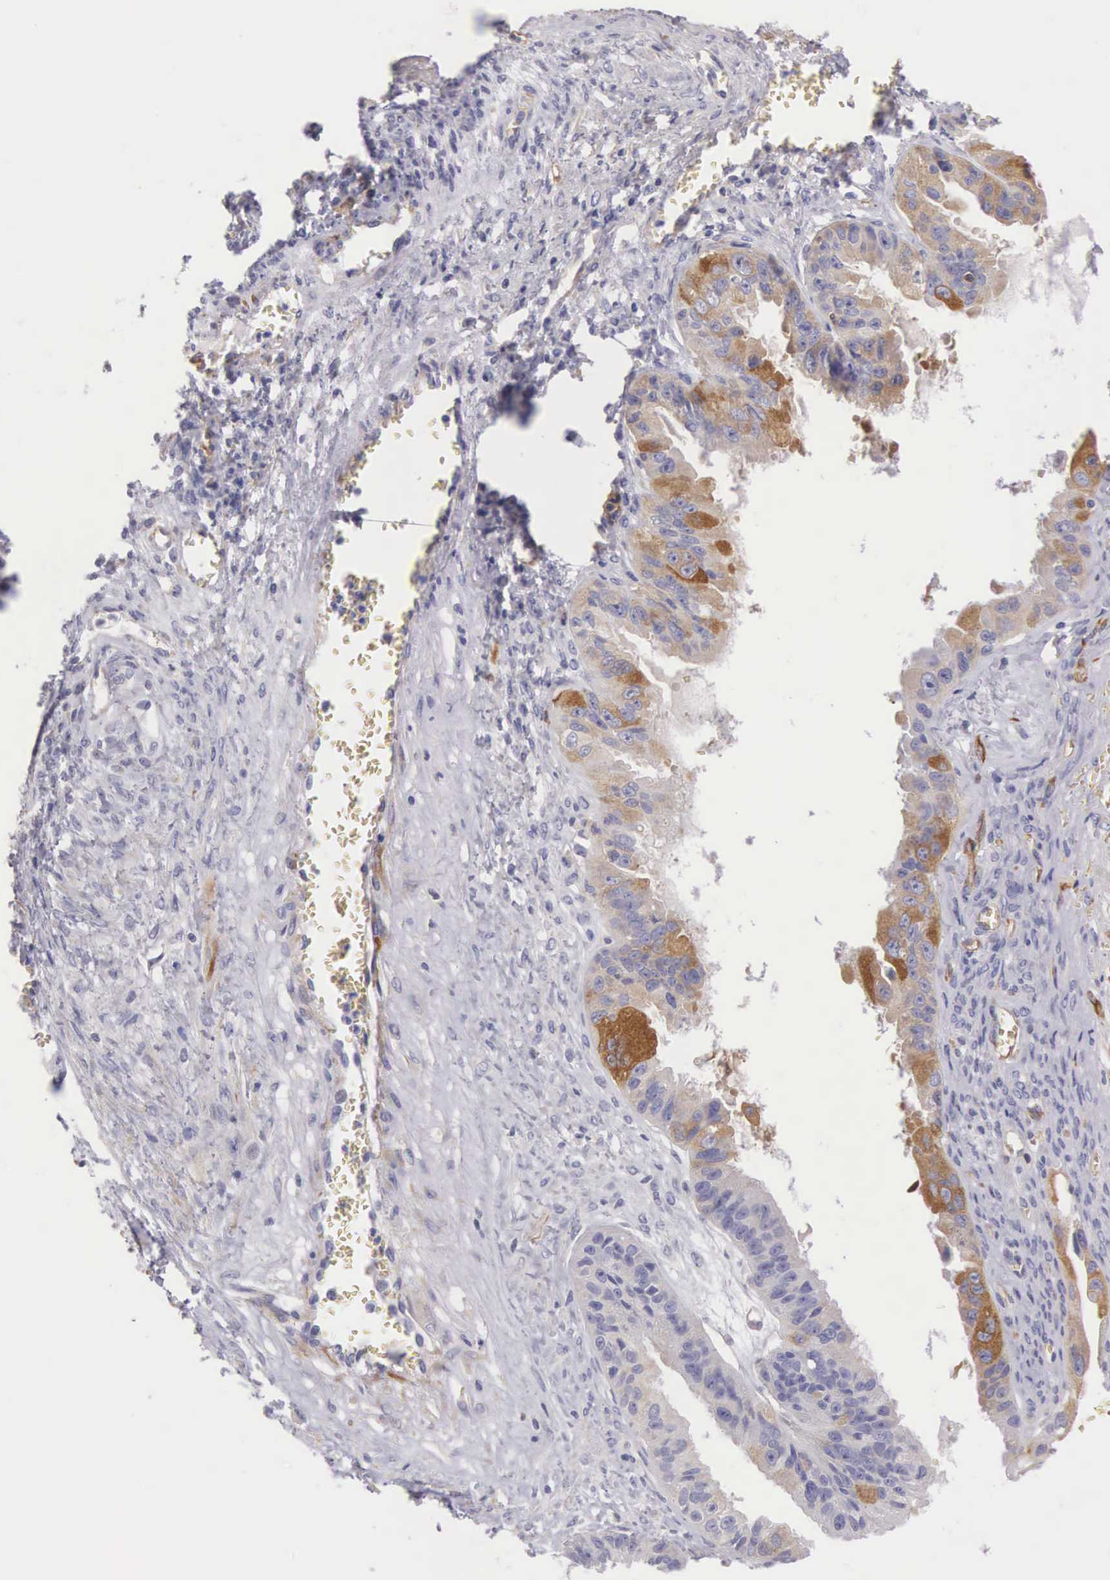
{"staining": {"intensity": "moderate", "quantity": "25%-75%", "location": "cytoplasmic/membranous"}, "tissue": "ovarian cancer", "cell_type": "Tumor cells", "image_type": "cancer", "snomed": [{"axis": "morphology", "description": "Carcinoma, endometroid"}, {"axis": "topography", "description": "Ovary"}], "caption": "Ovarian cancer (endometroid carcinoma) stained for a protein (brown) reveals moderate cytoplasmic/membranous positive expression in approximately 25%-75% of tumor cells.", "gene": "OSBPL3", "patient": {"sex": "female", "age": 85}}